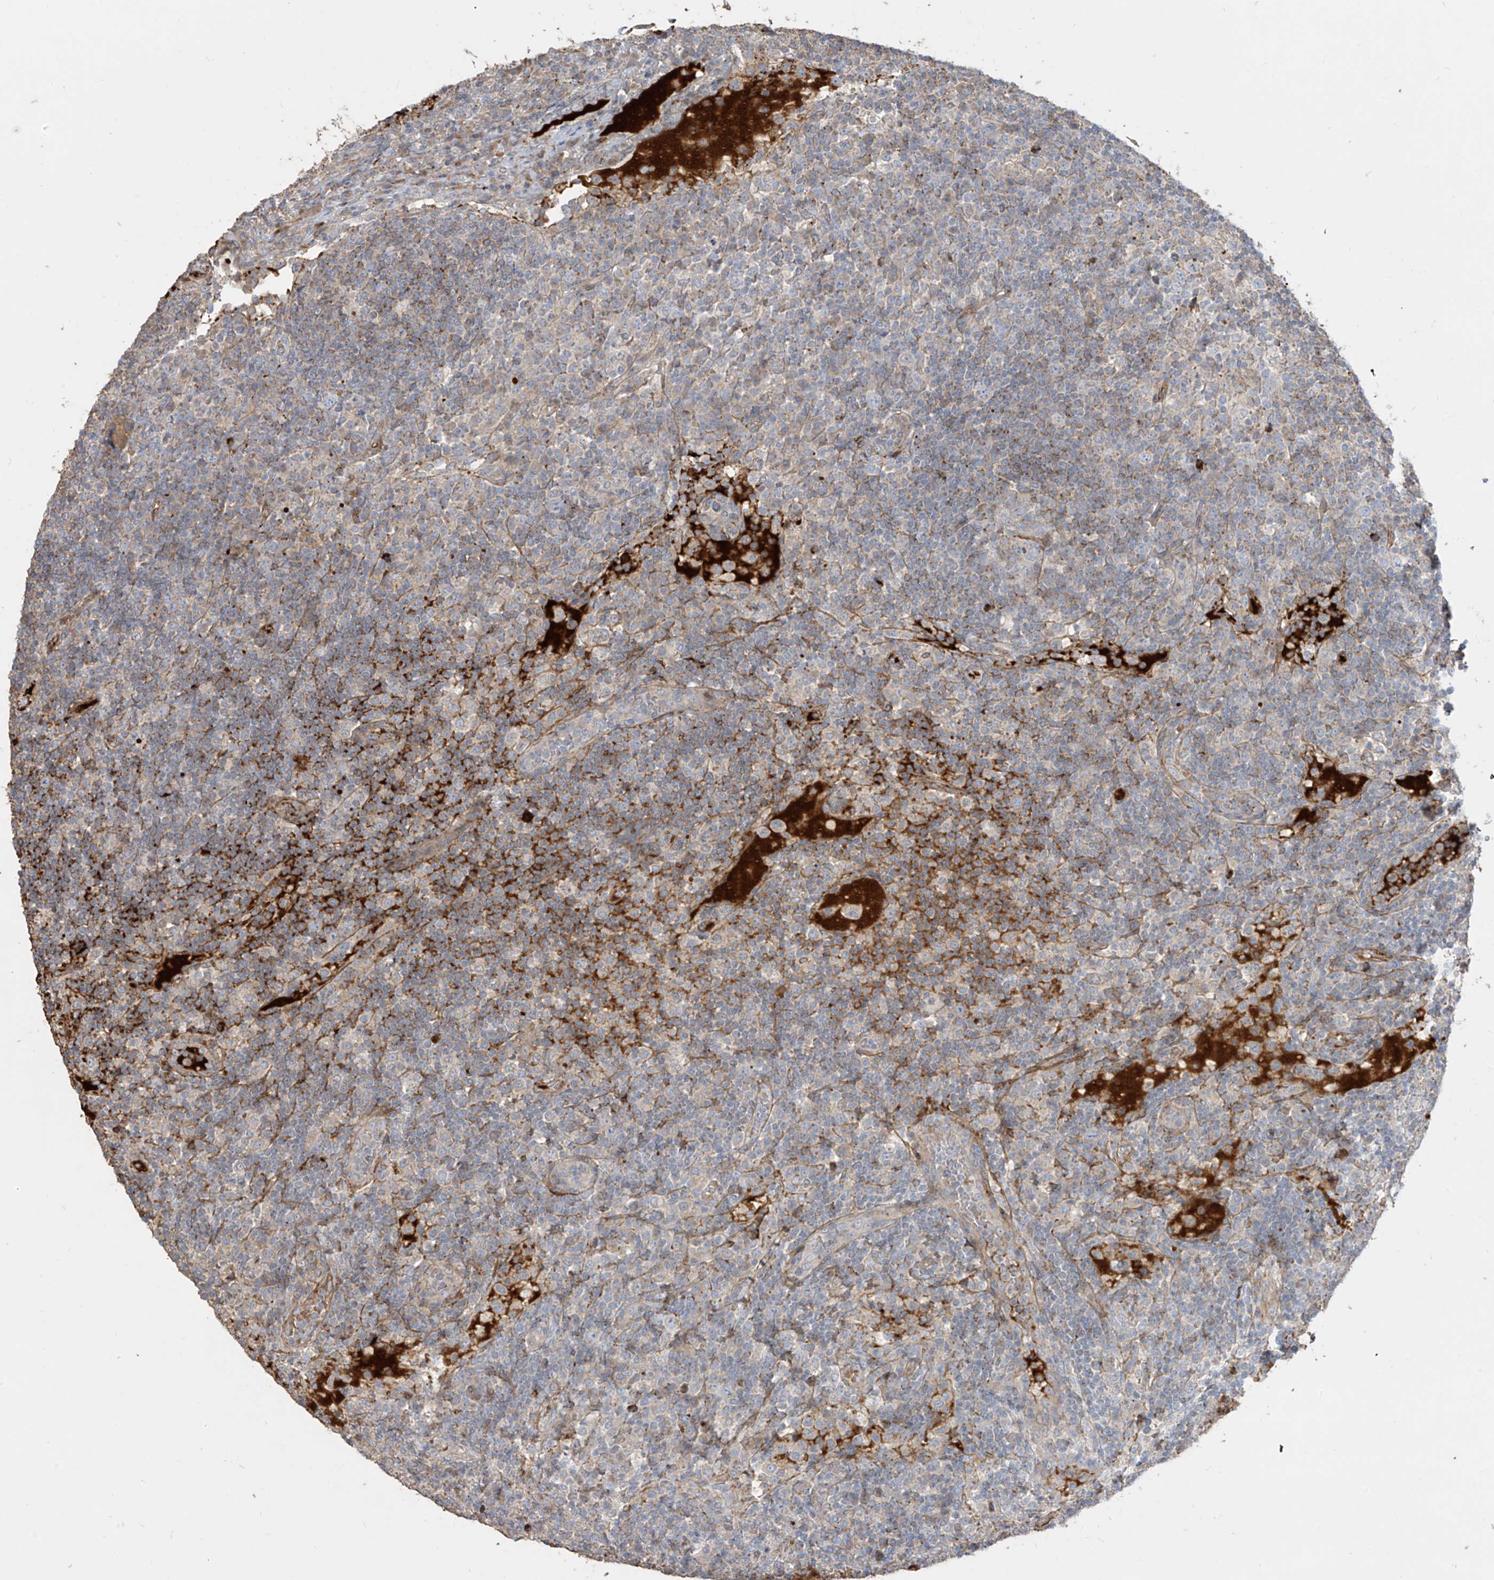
{"staining": {"intensity": "negative", "quantity": "none", "location": "none"}, "tissue": "lymph node", "cell_type": "Germinal center cells", "image_type": "normal", "snomed": [{"axis": "morphology", "description": "Normal tissue, NOS"}, {"axis": "topography", "description": "Lymph node"}], "caption": "IHC micrograph of unremarkable lymph node: lymph node stained with DAB shows no significant protein expression in germinal center cells.", "gene": "ABTB1", "patient": {"sex": "female", "age": 53}}